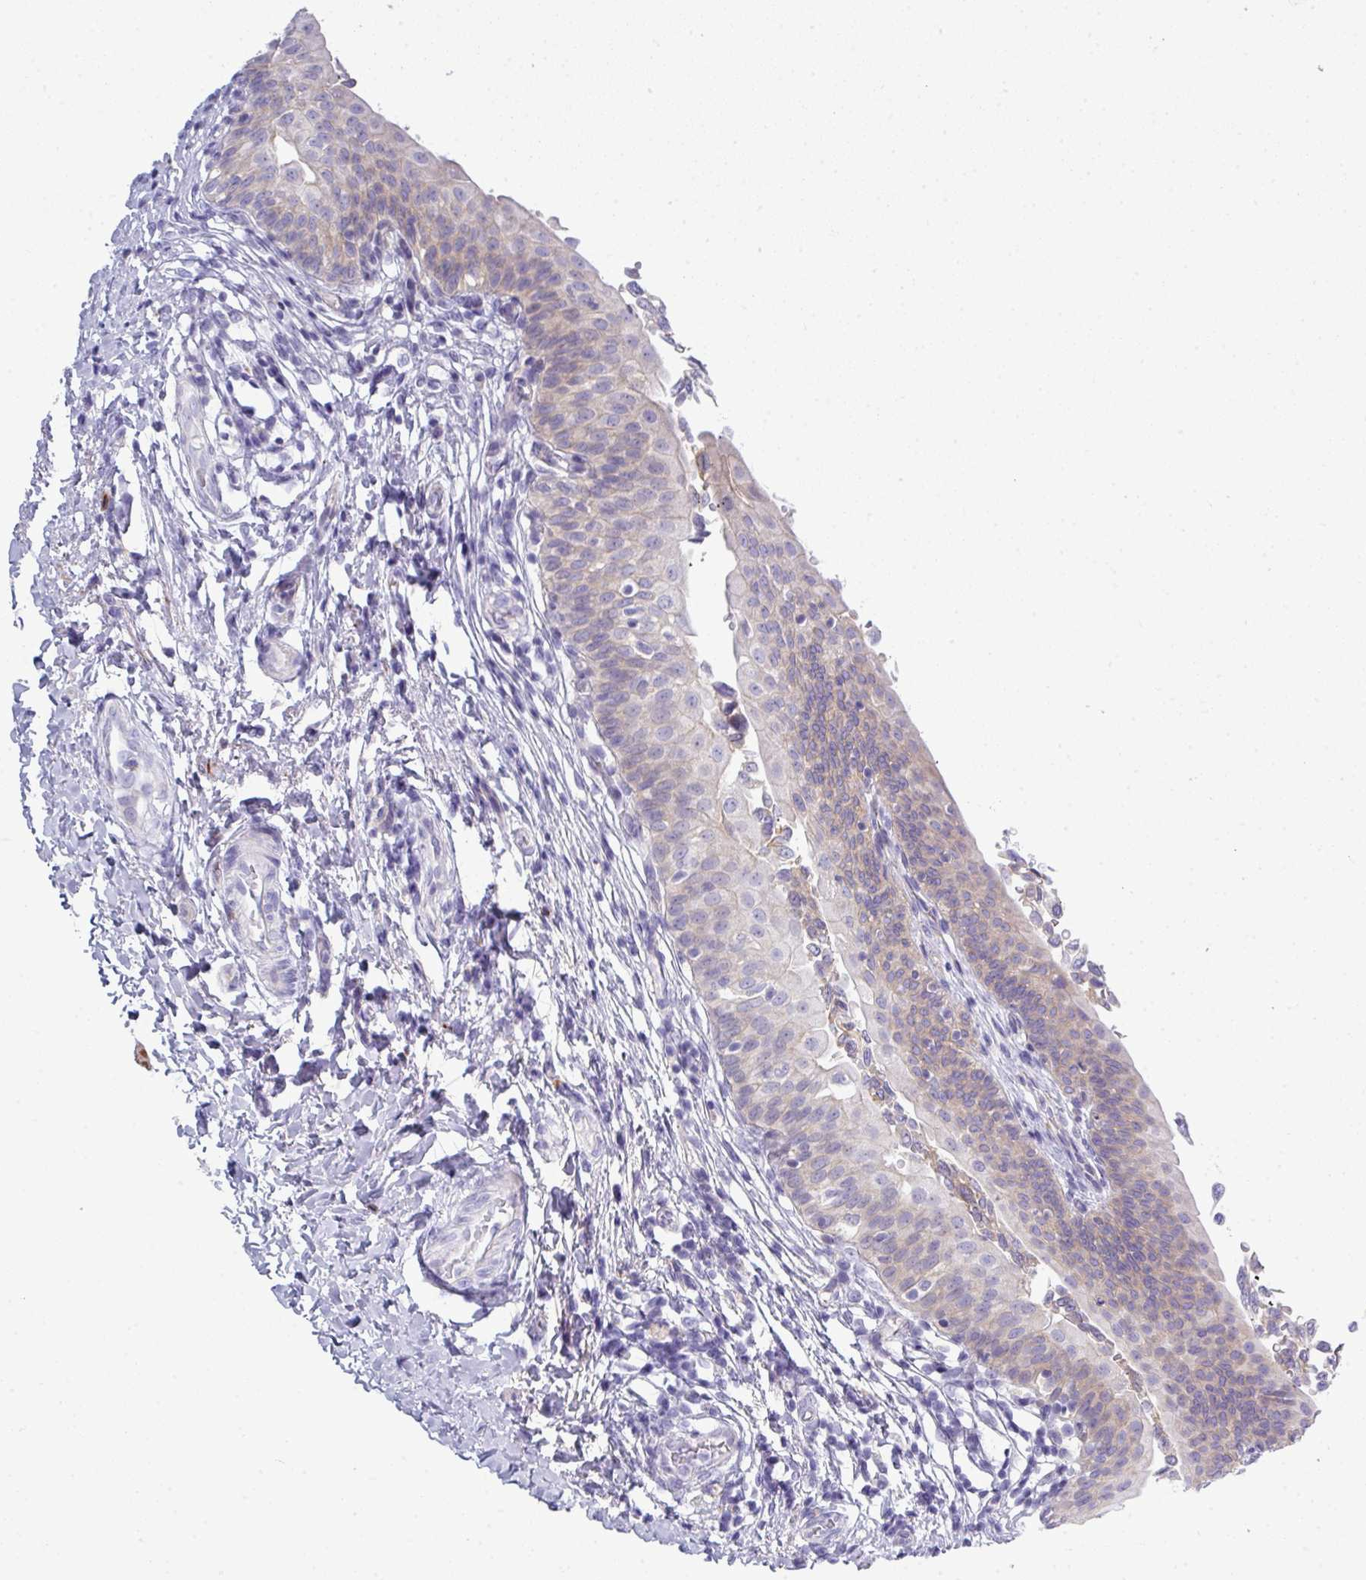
{"staining": {"intensity": "negative", "quantity": "none", "location": "none"}, "tissue": "urothelial cancer", "cell_type": "Tumor cells", "image_type": "cancer", "snomed": [{"axis": "morphology", "description": "Urothelial carcinoma, NOS"}, {"axis": "topography", "description": "Urinary bladder"}], "caption": "This is an immunohistochemistry (IHC) image of urothelial cancer. There is no positivity in tumor cells.", "gene": "ABCC5", "patient": {"sex": "male", "age": 59}}